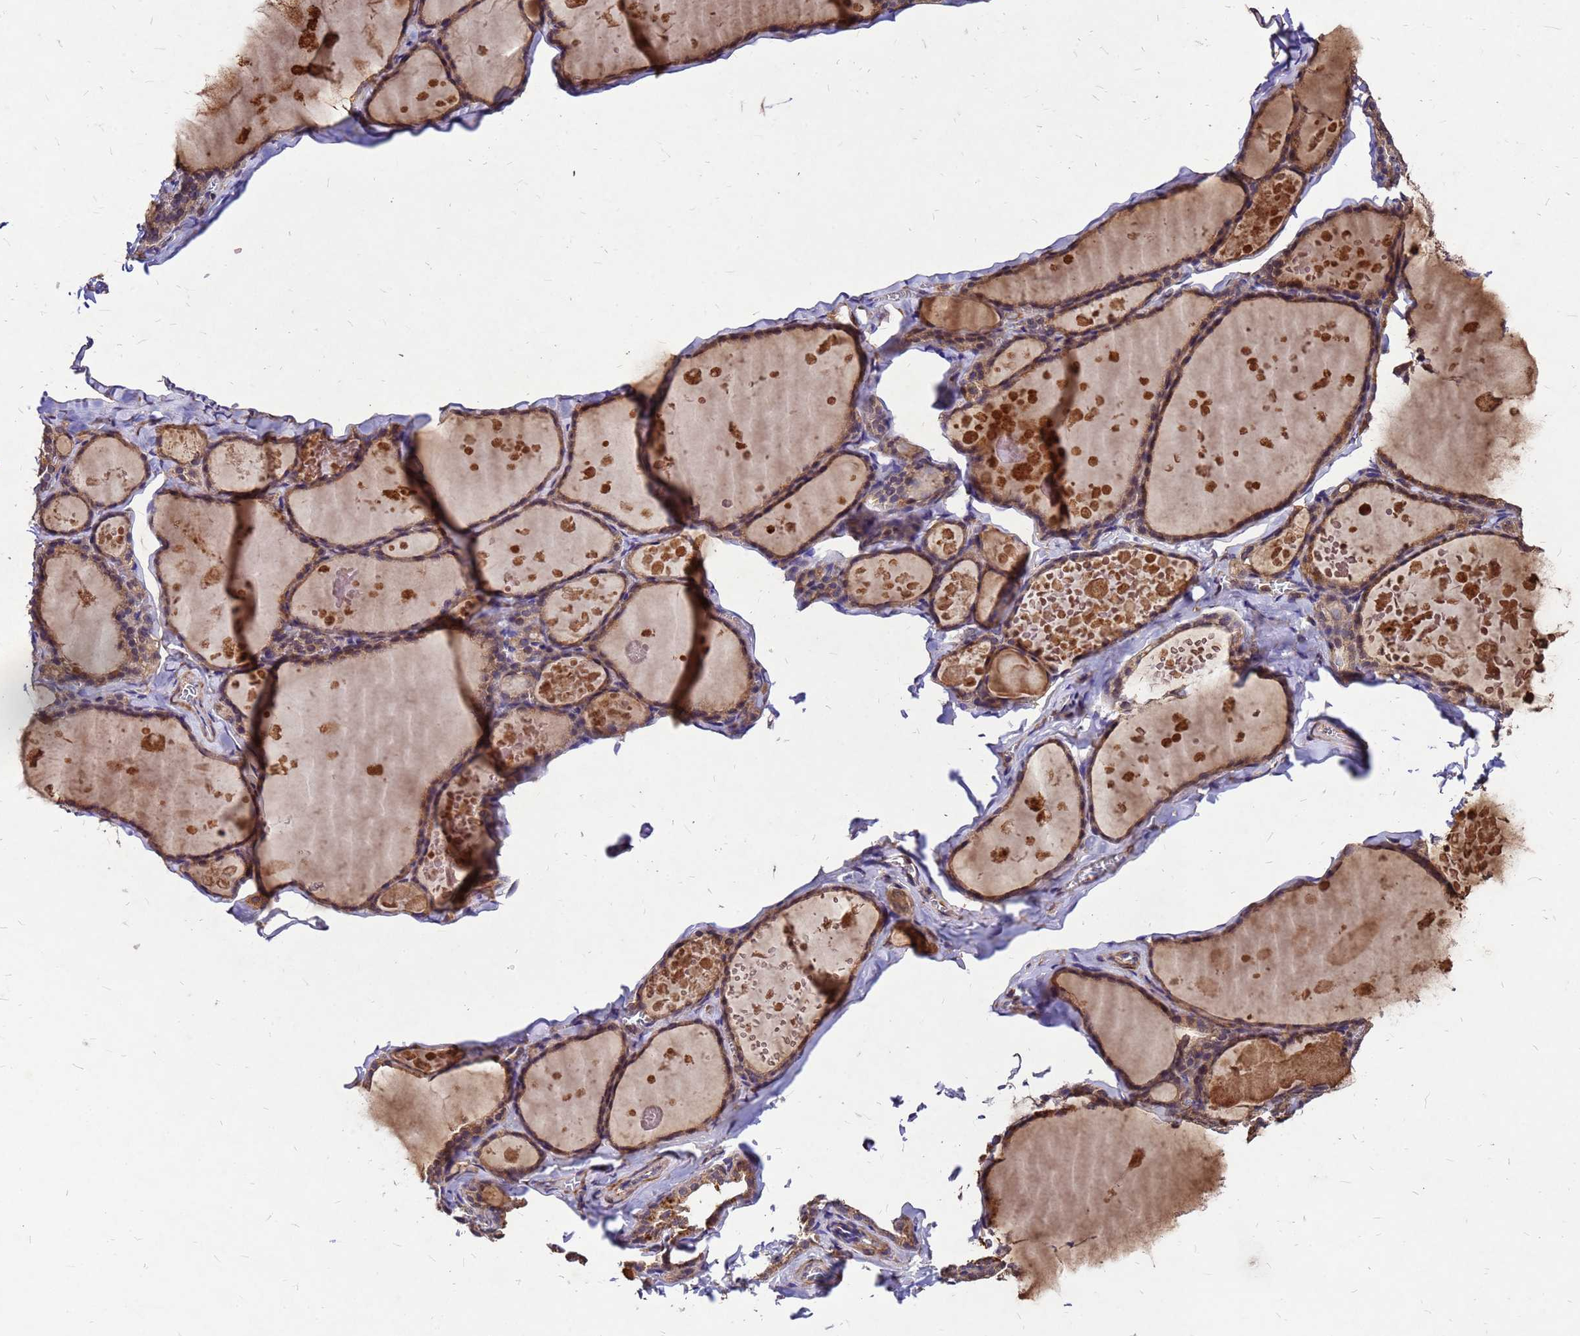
{"staining": {"intensity": "moderate", "quantity": ">75%", "location": "cytoplasmic/membranous"}, "tissue": "thyroid gland", "cell_type": "Glandular cells", "image_type": "normal", "snomed": [{"axis": "morphology", "description": "Normal tissue, NOS"}, {"axis": "topography", "description": "Thyroid gland"}], "caption": "Human thyroid gland stained with a brown dye shows moderate cytoplasmic/membranous positive expression in about >75% of glandular cells.", "gene": "DUSP23", "patient": {"sex": "male", "age": 56}}